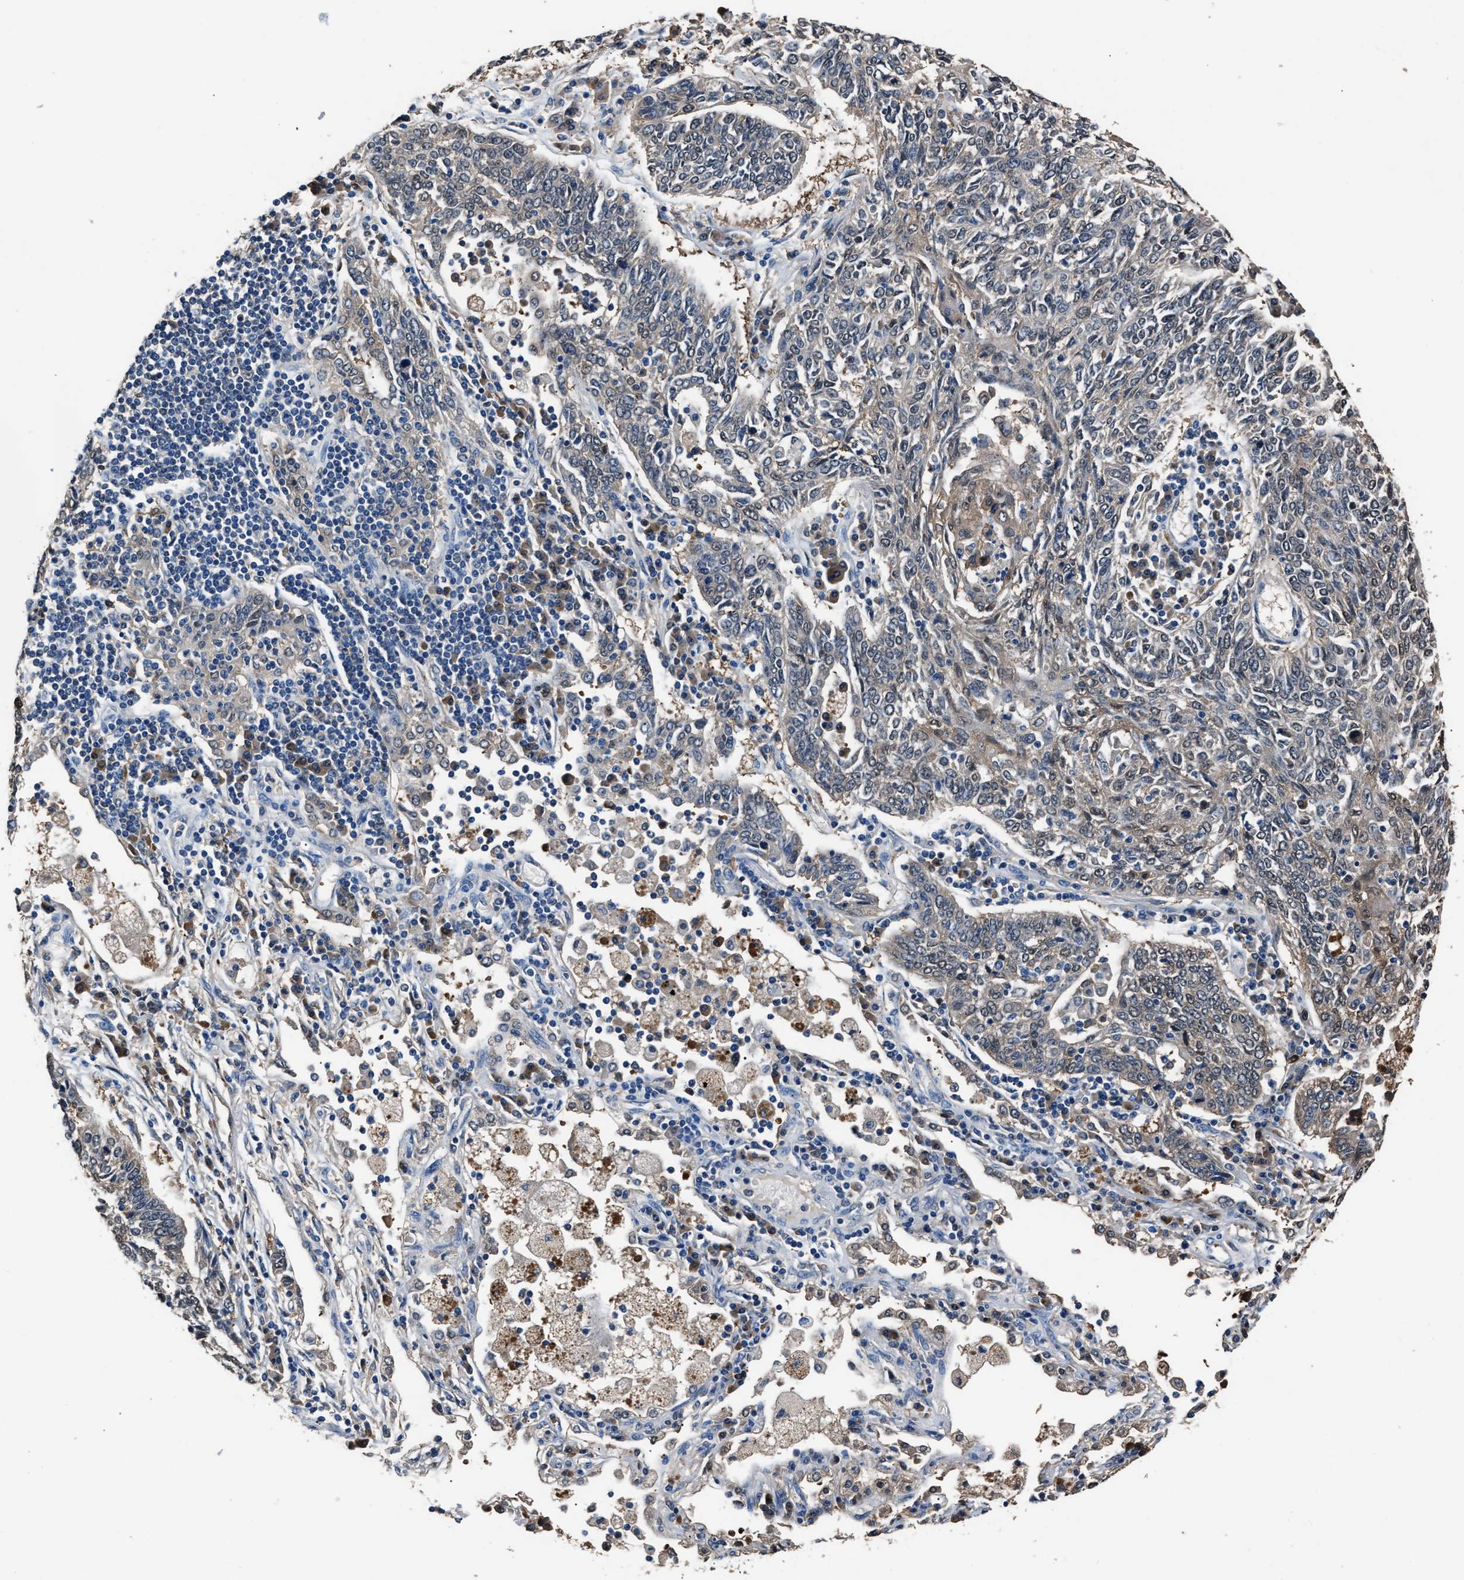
{"staining": {"intensity": "weak", "quantity": "25%-75%", "location": "cytoplasmic/membranous"}, "tissue": "lung cancer", "cell_type": "Tumor cells", "image_type": "cancer", "snomed": [{"axis": "morphology", "description": "Normal tissue, NOS"}, {"axis": "morphology", "description": "Squamous cell carcinoma, NOS"}, {"axis": "topography", "description": "Cartilage tissue"}, {"axis": "topography", "description": "Bronchus"}, {"axis": "topography", "description": "Lung"}], "caption": "There is low levels of weak cytoplasmic/membranous positivity in tumor cells of squamous cell carcinoma (lung), as demonstrated by immunohistochemical staining (brown color).", "gene": "GSTP1", "patient": {"sex": "female", "age": 49}}